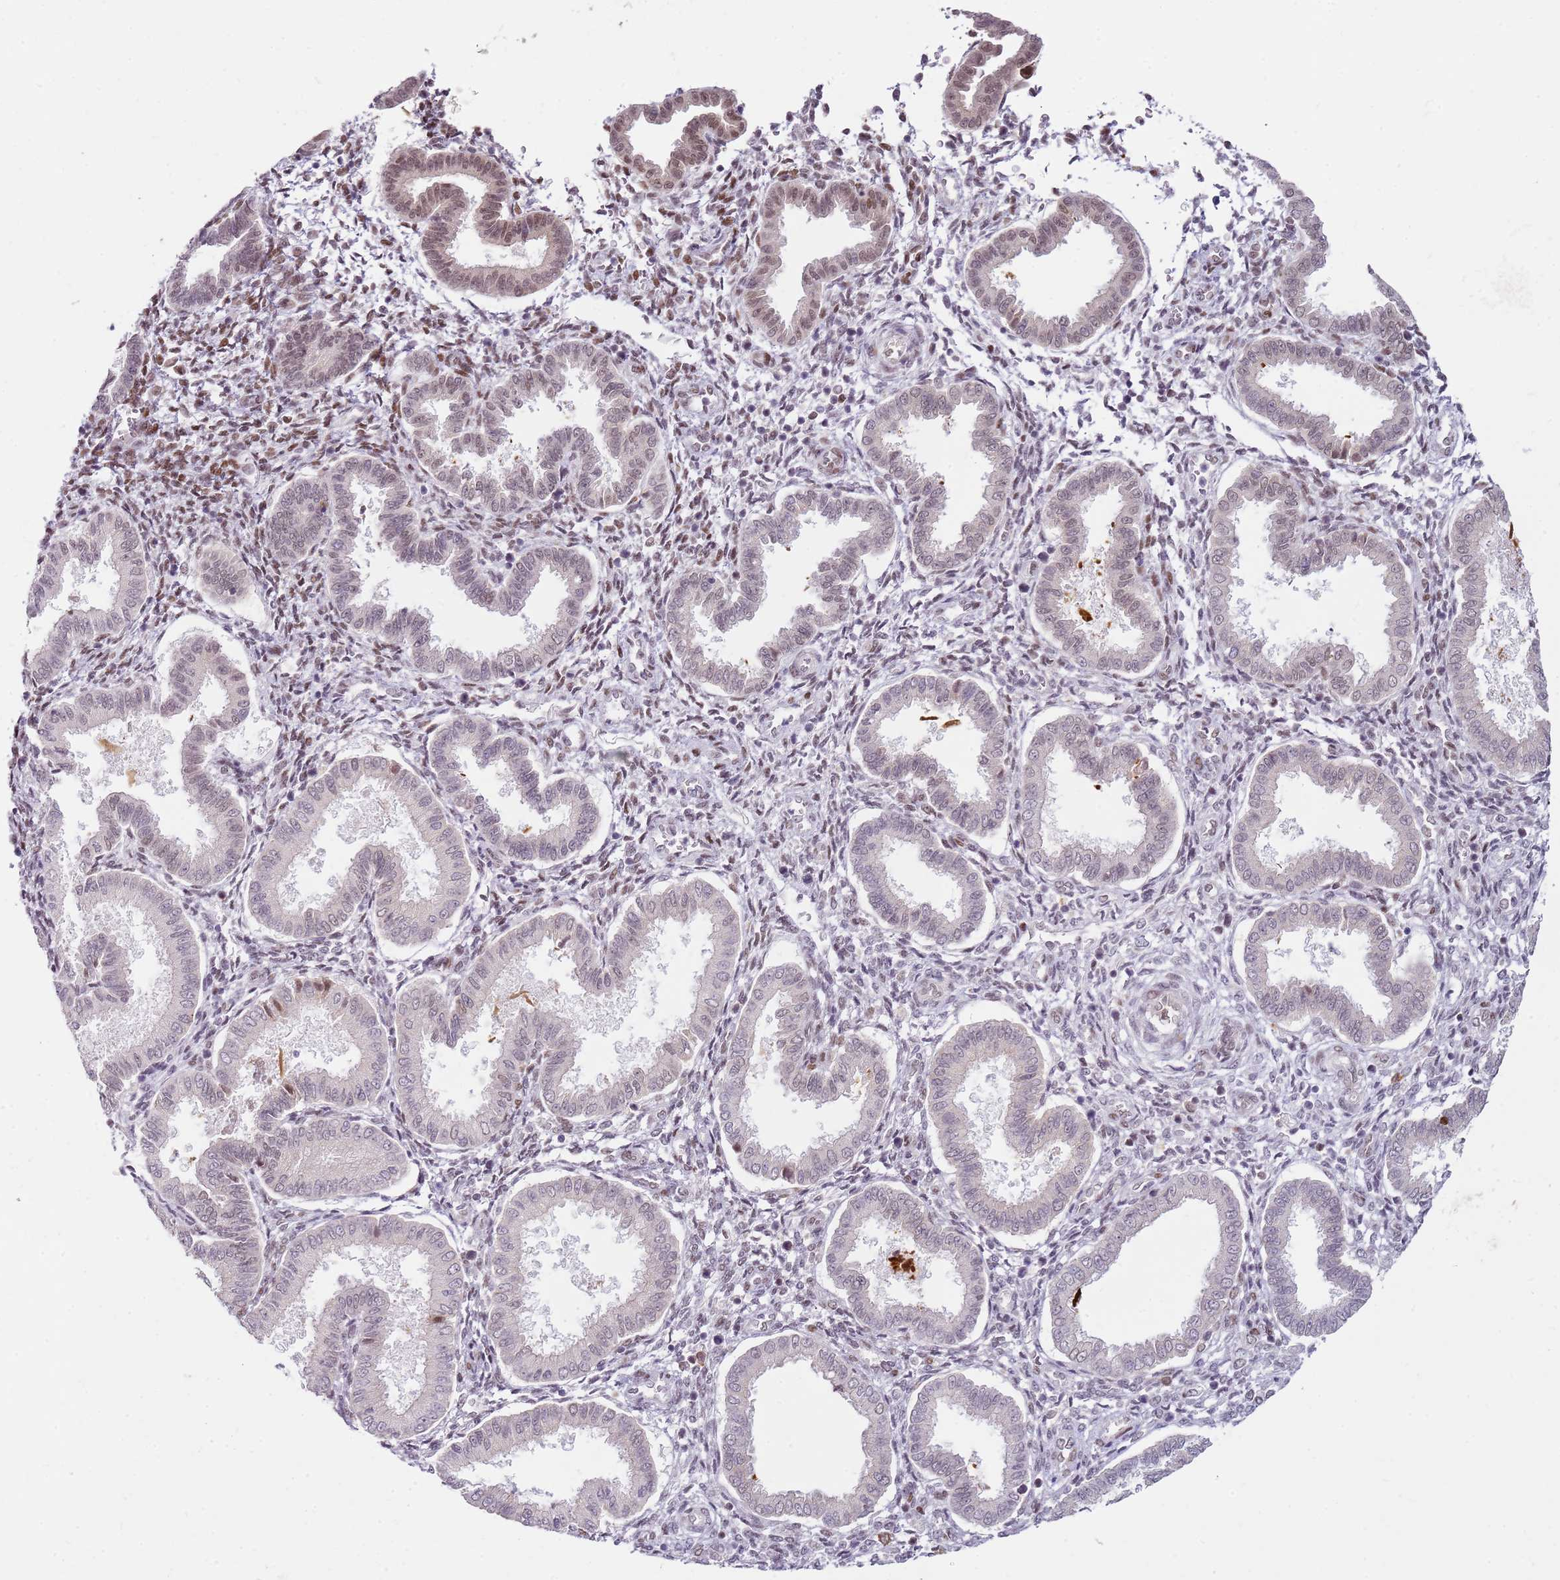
{"staining": {"intensity": "weak", "quantity": "25%-75%", "location": "cytoplasmic/membranous"}, "tissue": "endometrium", "cell_type": "Cells in endometrial stroma", "image_type": "normal", "snomed": [{"axis": "morphology", "description": "Normal tissue, NOS"}, {"axis": "topography", "description": "Endometrium"}], "caption": "Protein staining of normal endometrium demonstrates weak cytoplasmic/membranous staining in approximately 25%-75% of cells in endometrial stroma.", "gene": "PHC2", "patient": {"sex": "female", "age": 24}}